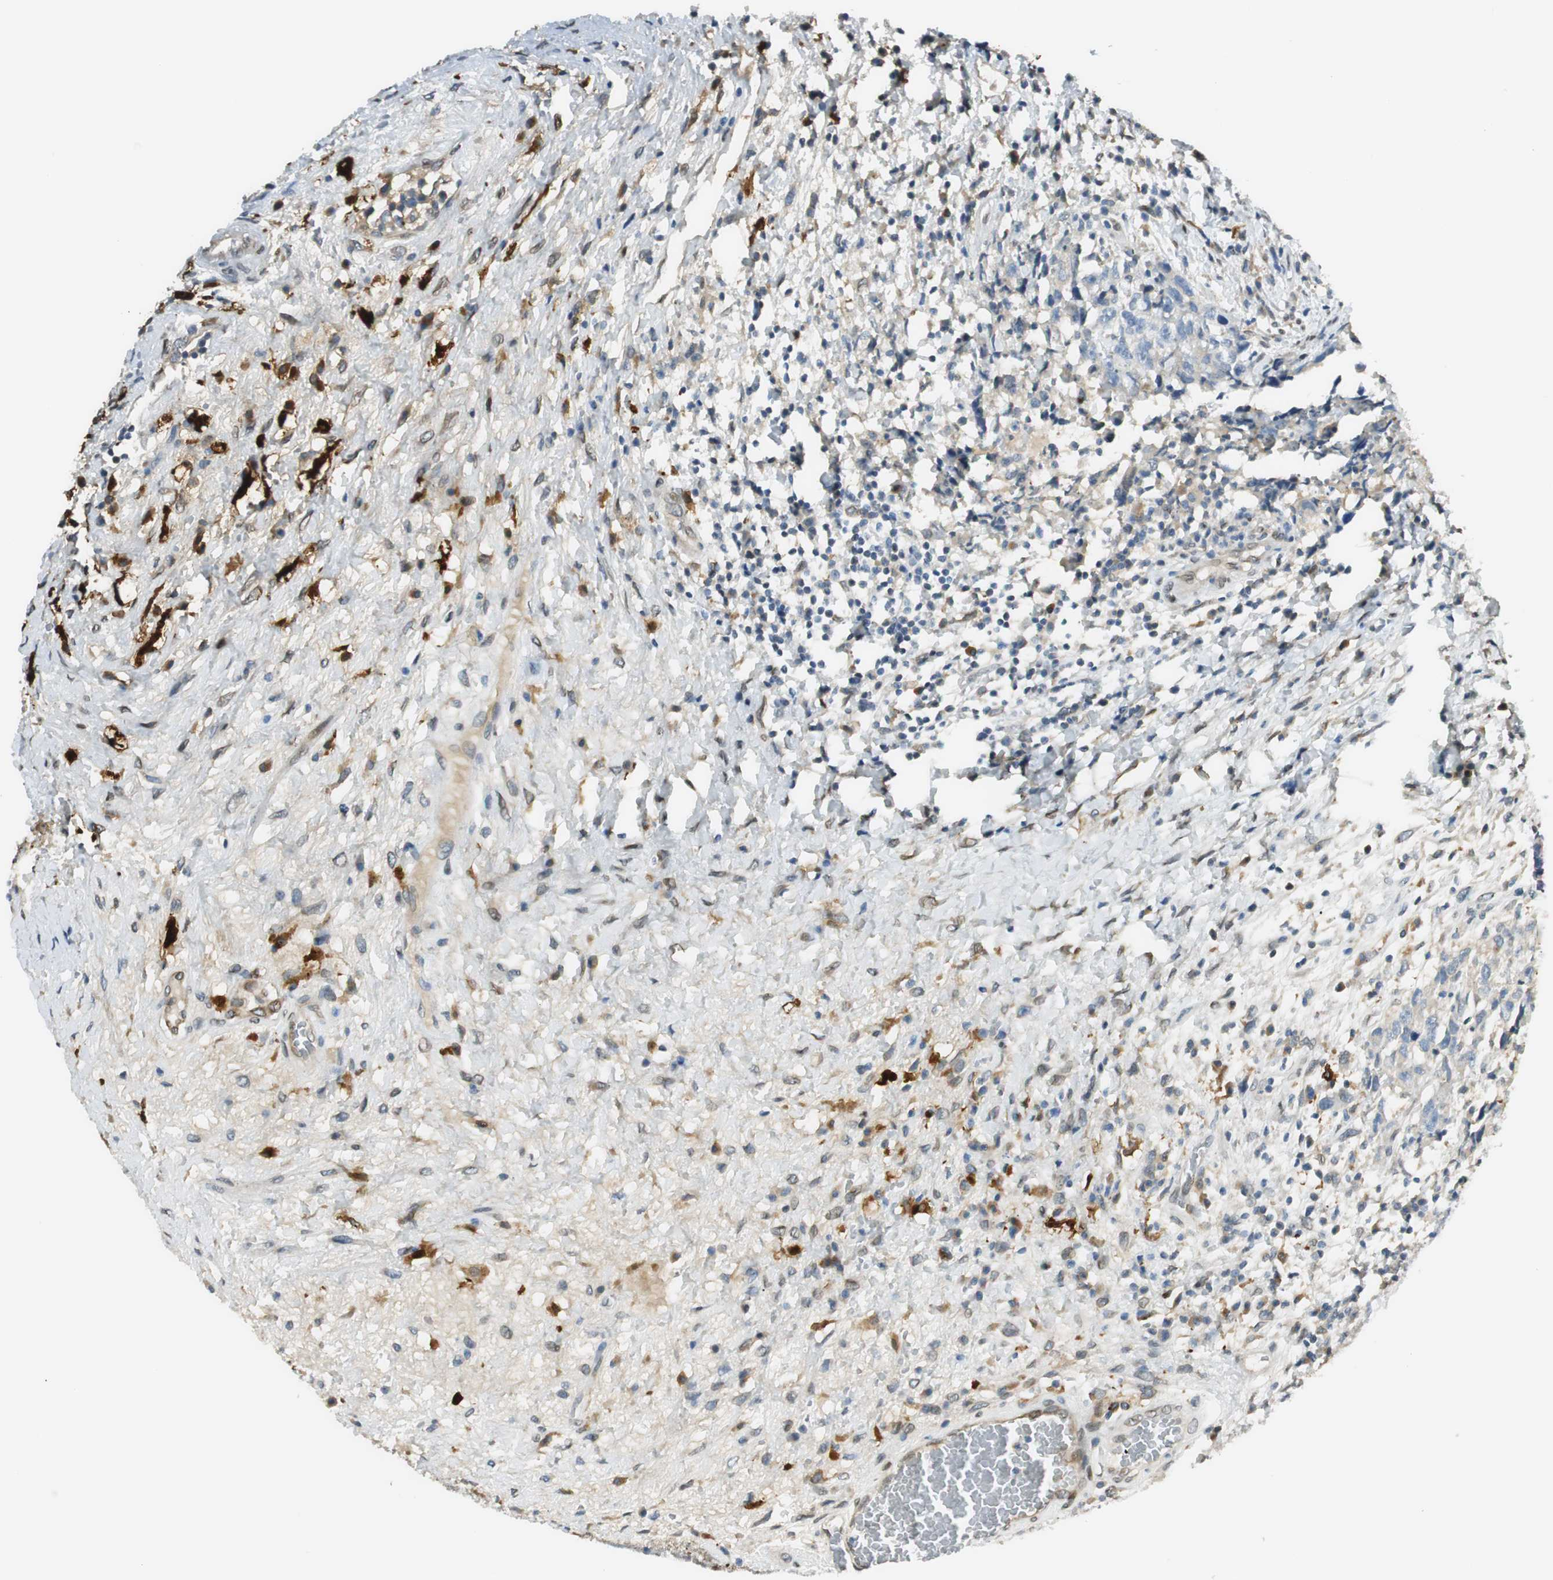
{"staining": {"intensity": "negative", "quantity": "none", "location": "none"}, "tissue": "testis cancer", "cell_type": "Tumor cells", "image_type": "cancer", "snomed": [{"axis": "morphology", "description": "Carcinoma, Embryonal, NOS"}, {"axis": "topography", "description": "Testis"}], "caption": "Human embryonal carcinoma (testis) stained for a protein using immunohistochemistry shows no staining in tumor cells.", "gene": "TMEM260", "patient": {"sex": "male", "age": 26}}